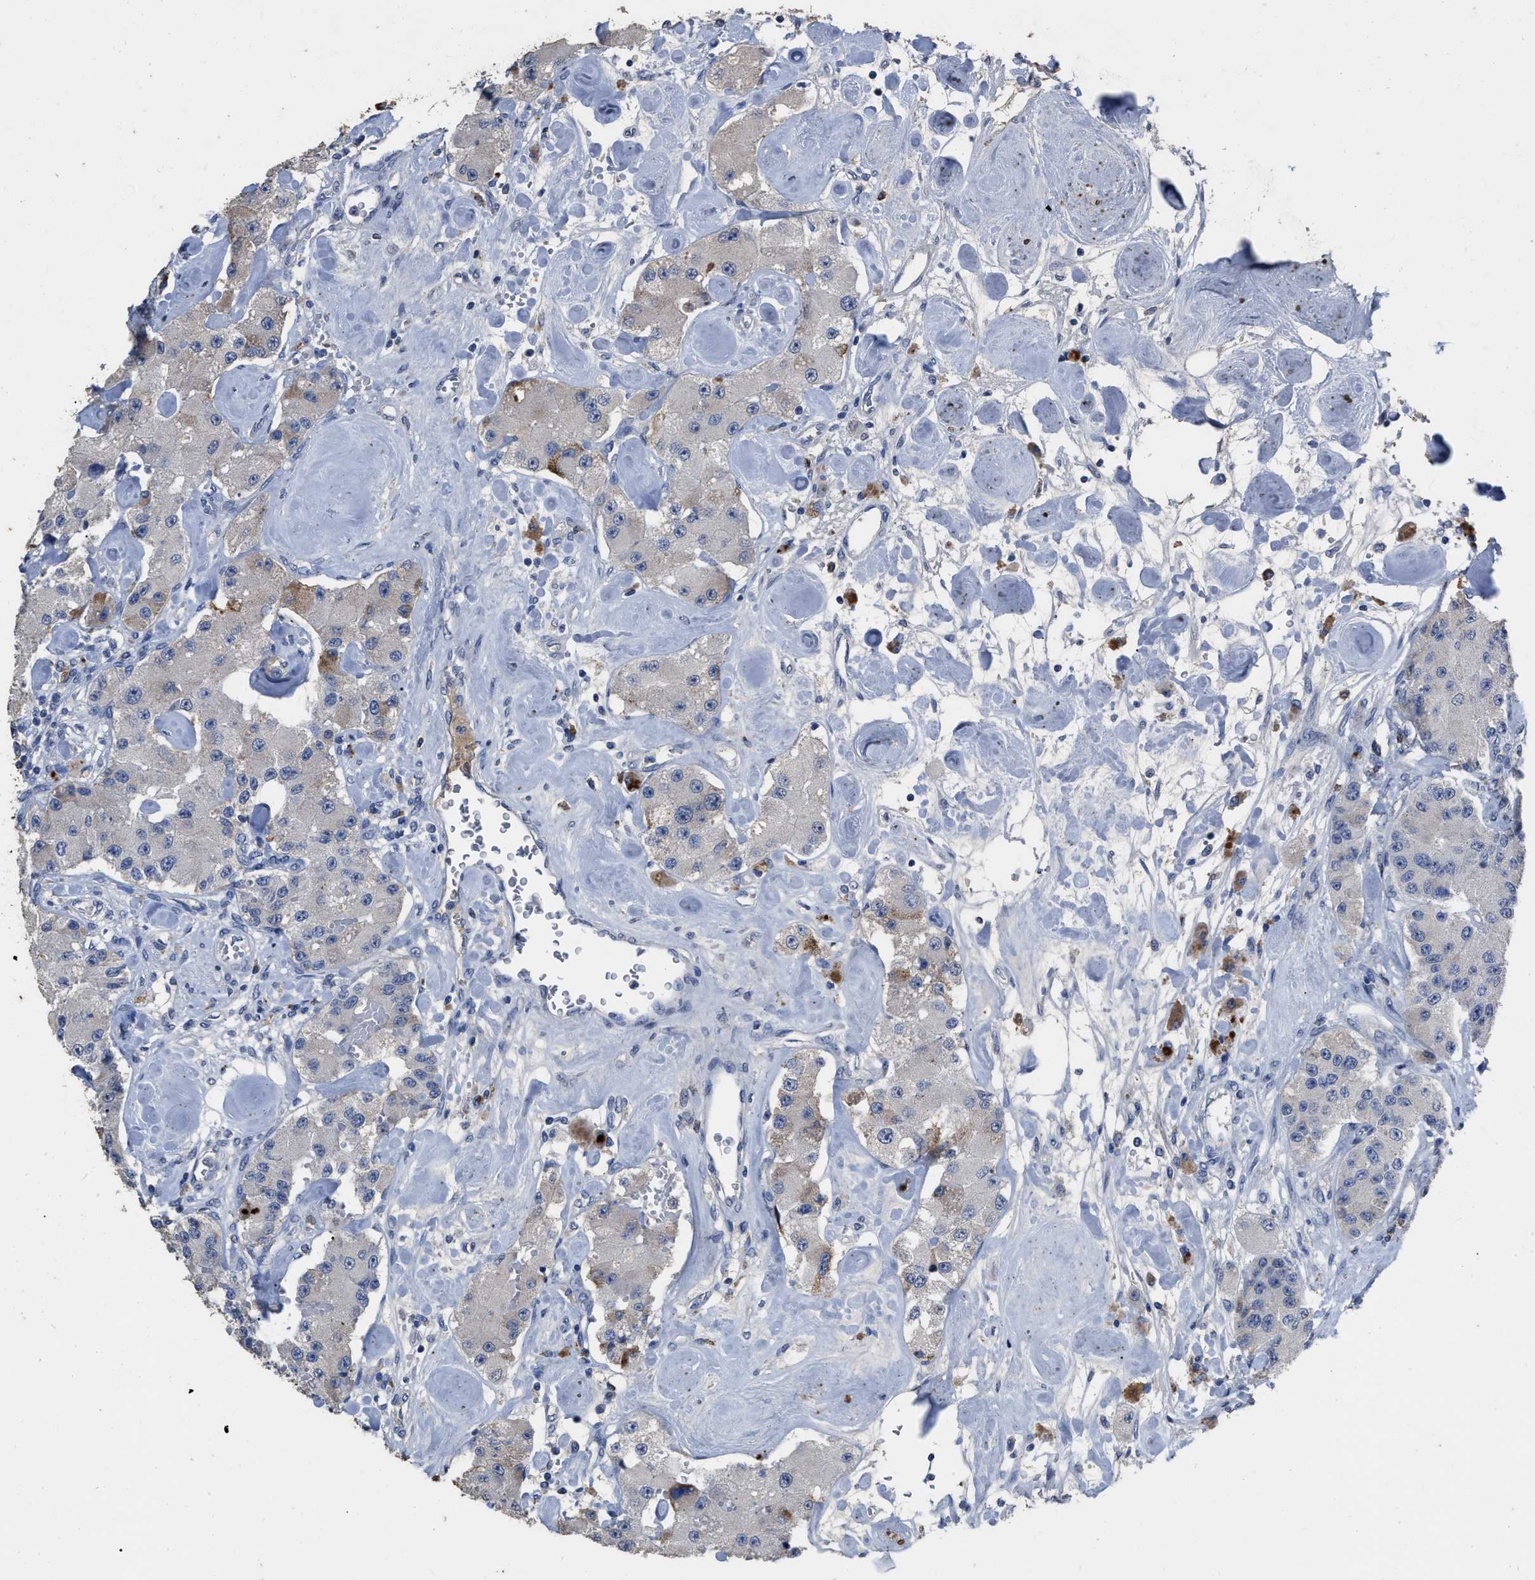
{"staining": {"intensity": "weak", "quantity": "<25%", "location": "cytoplasmic/membranous"}, "tissue": "carcinoid", "cell_type": "Tumor cells", "image_type": "cancer", "snomed": [{"axis": "morphology", "description": "Carcinoid, malignant, NOS"}, {"axis": "topography", "description": "Pancreas"}], "caption": "Immunohistochemistry photomicrograph of carcinoid stained for a protein (brown), which displays no expression in tumor cells.", "gene": "HABP2", "patient": {"sex": "male", "age": 41}}